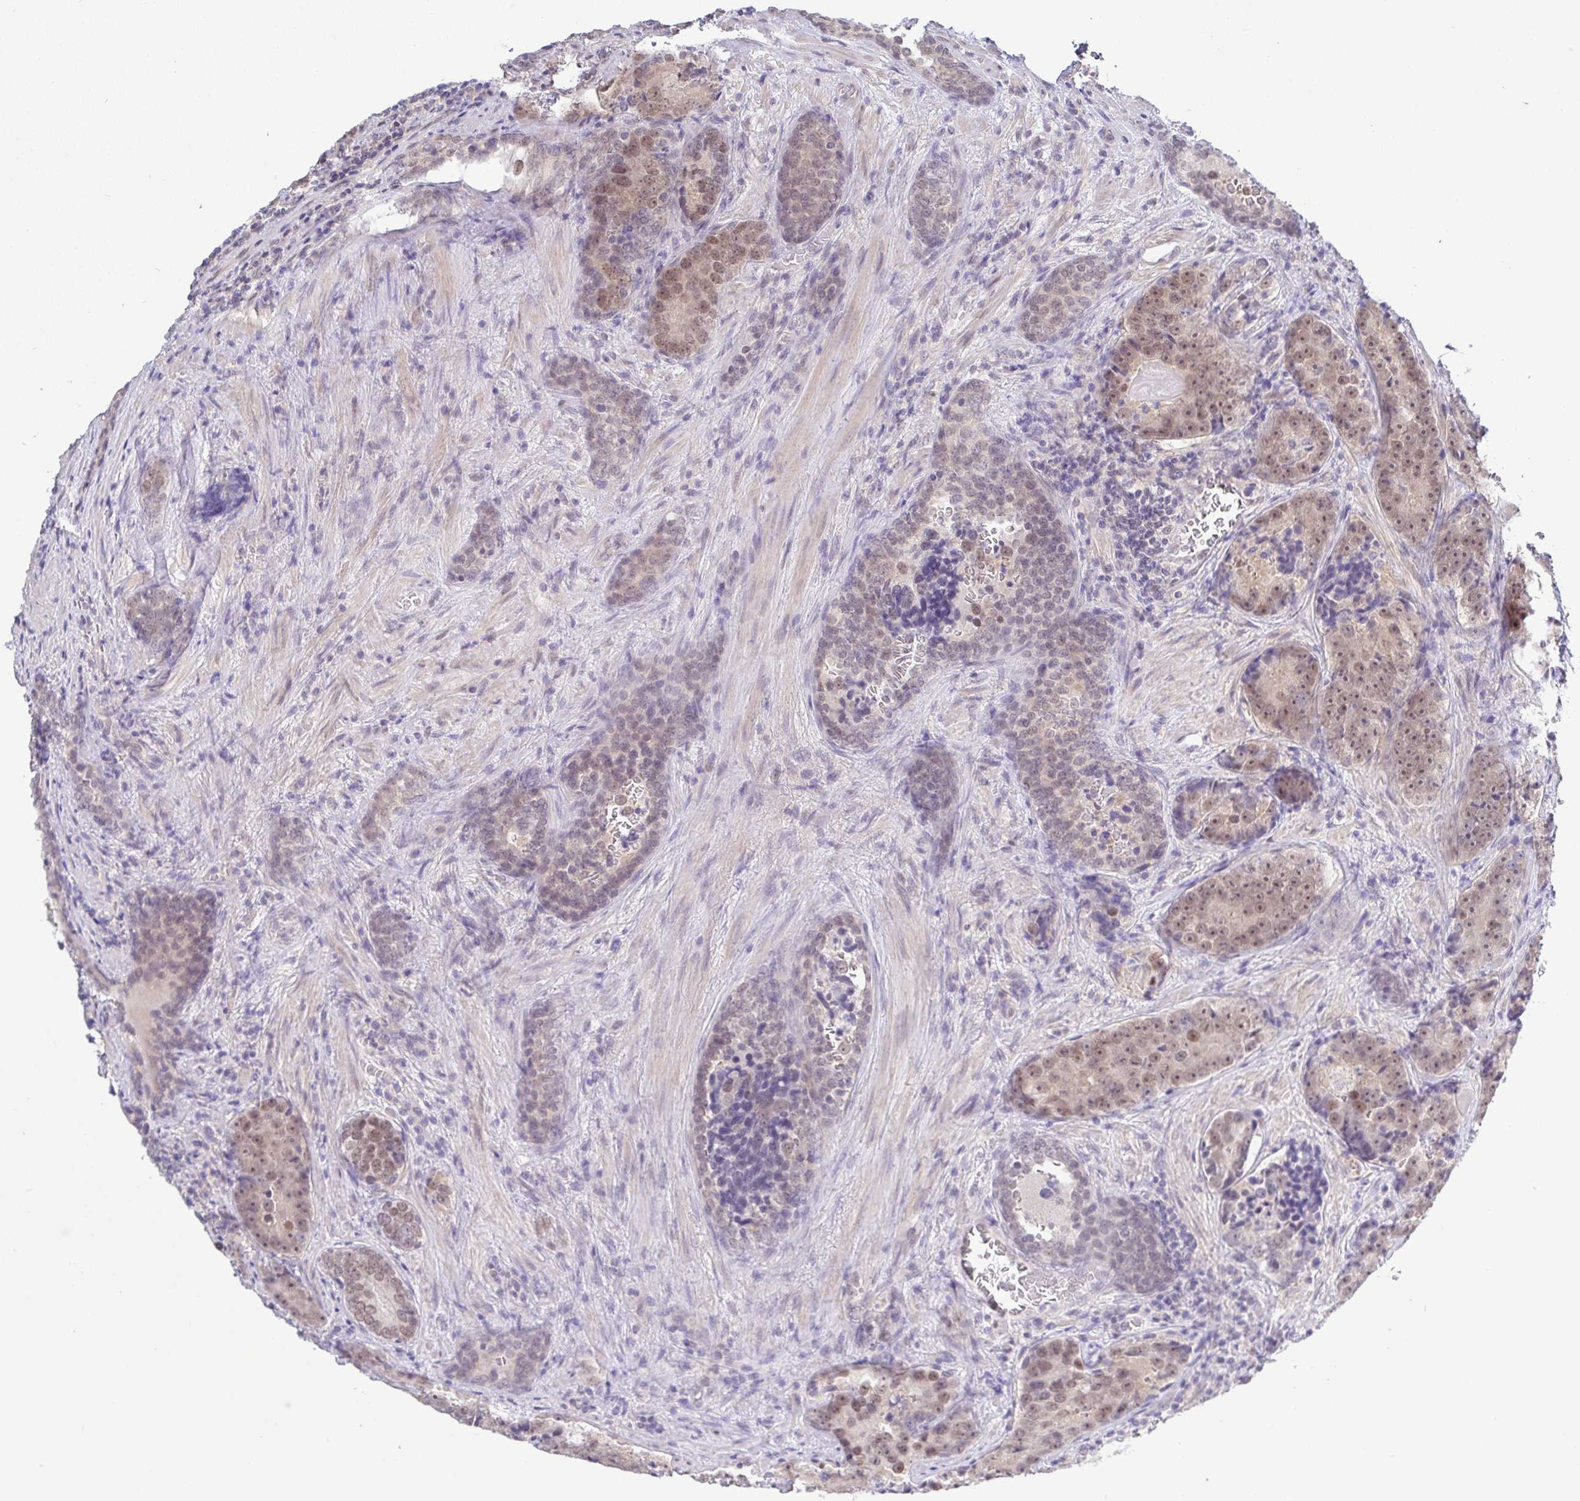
{"staining": {"intensity": "moderate", "quantity": ">75%", "location": "nuclear"}, "tissue": "prostate cancer", "cell_type": "Tumor cells", "image_type": "cancer", "snomed": [{"axis": "morphology", "description": "Adenocarcinoma, Low grade"}, {"axis": "topography", "description": "Prostate"}], "caption": "Human prostate cancer (low-grade adenocarcinoma) stained for a protein (brown) displays moderate nuclear positive staining in about >75% of tumor cells.", "gene": "HYPK", "patient": {"sex": "male", "age": 62}}